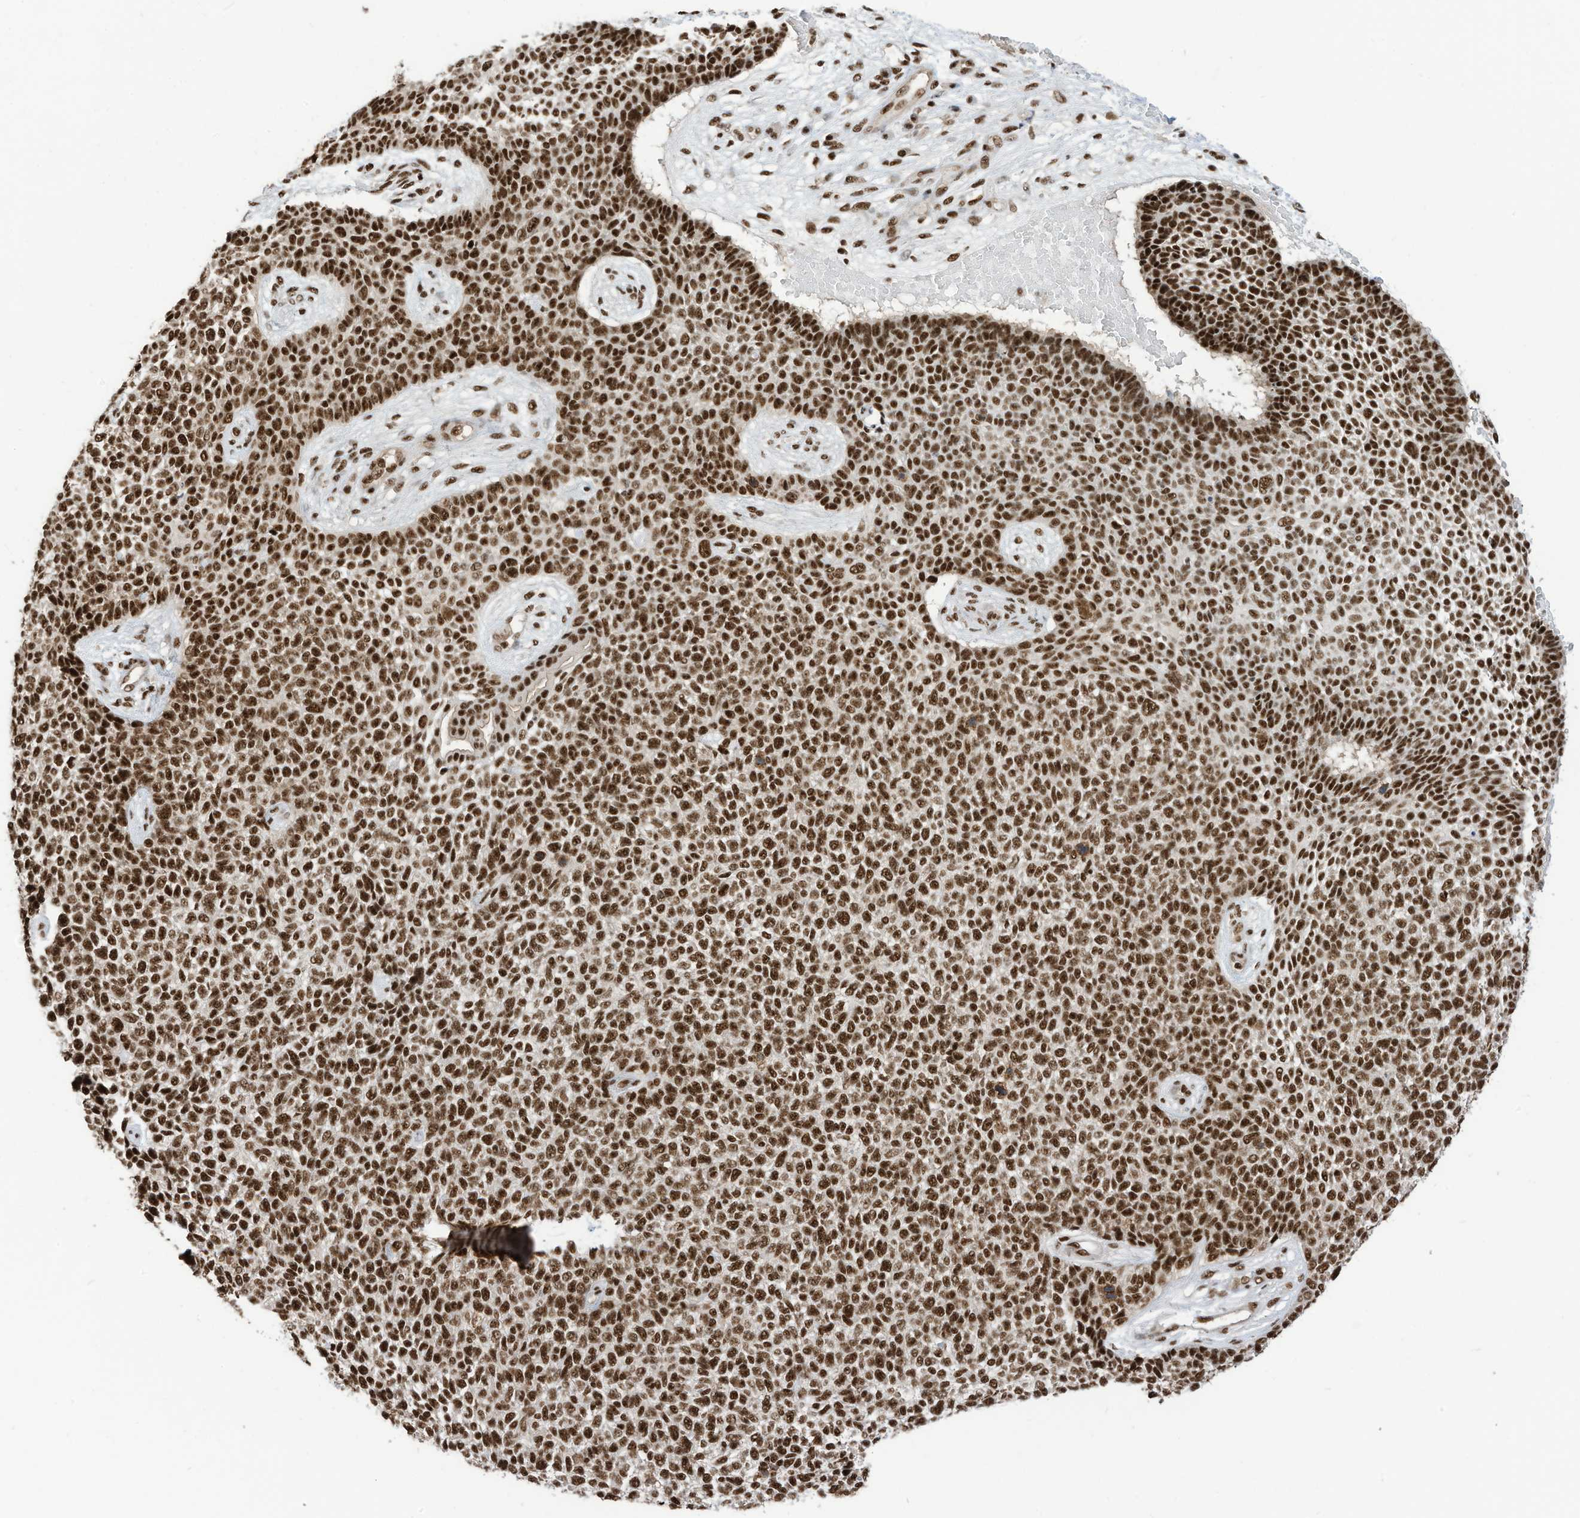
{"staining": {"intensity": "strong", "quantity": ">75%", "location": "nuclear"}, "tissue": "skin cancer", "cell_type": "Tumor cells", "image_type": "cancer", "snomed": [{"axis": "morphology", "description": "Basal cell carcinoma"}, {"axis": "topography", "description": "Skin"}], "caption": "The photomicrograph displays a brown stain indicating the presence of a protein in the nuclear of tumor cells in basal cell carcinoma (skin). (brown staining indicates protein expression, while blue staining denotes nuclei).", "gene": "SF3A3", "patient": {"sex": "female", "age": 84}}